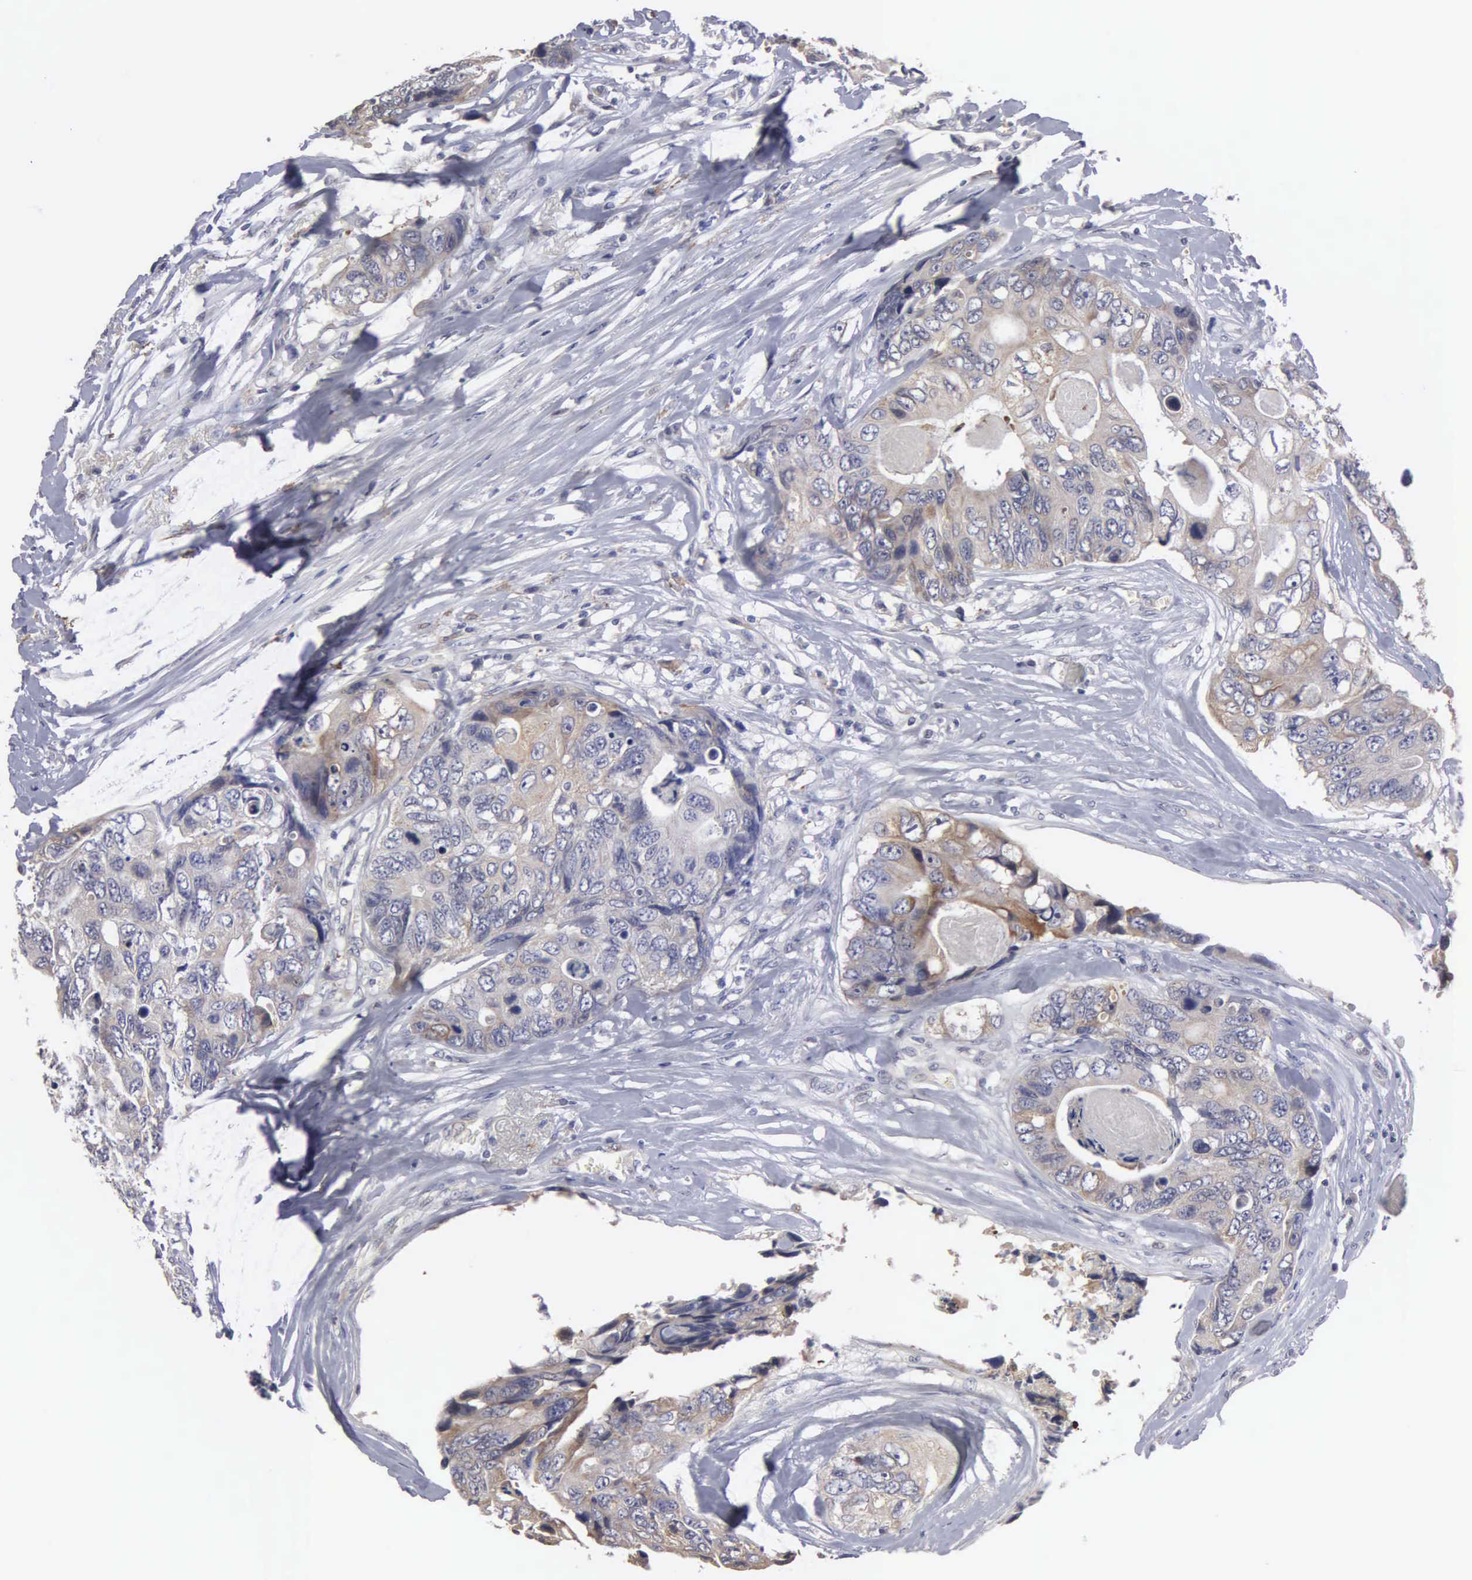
{"staining": {"intensity": "weak", "quantity": "<25%", "location": "cytoplasmic/membranous"}, "tissue": "colorectal cancer", "cell_type": "Tumor cells", "image_type": "cancer", "snomed": [{"axis": "morphology", "description": "Adenocarcinoma, NOS"}, {"axis": "topography", "description": "Colon"}], "caption": "DAB (3,3'-diaminobenzidine) immunohistochemical staining of colorectal adenocarcinoma displays no significant expression in tumor cells.", "gene": "LIN52", "patient": {"sex": "female", "age": 86}}